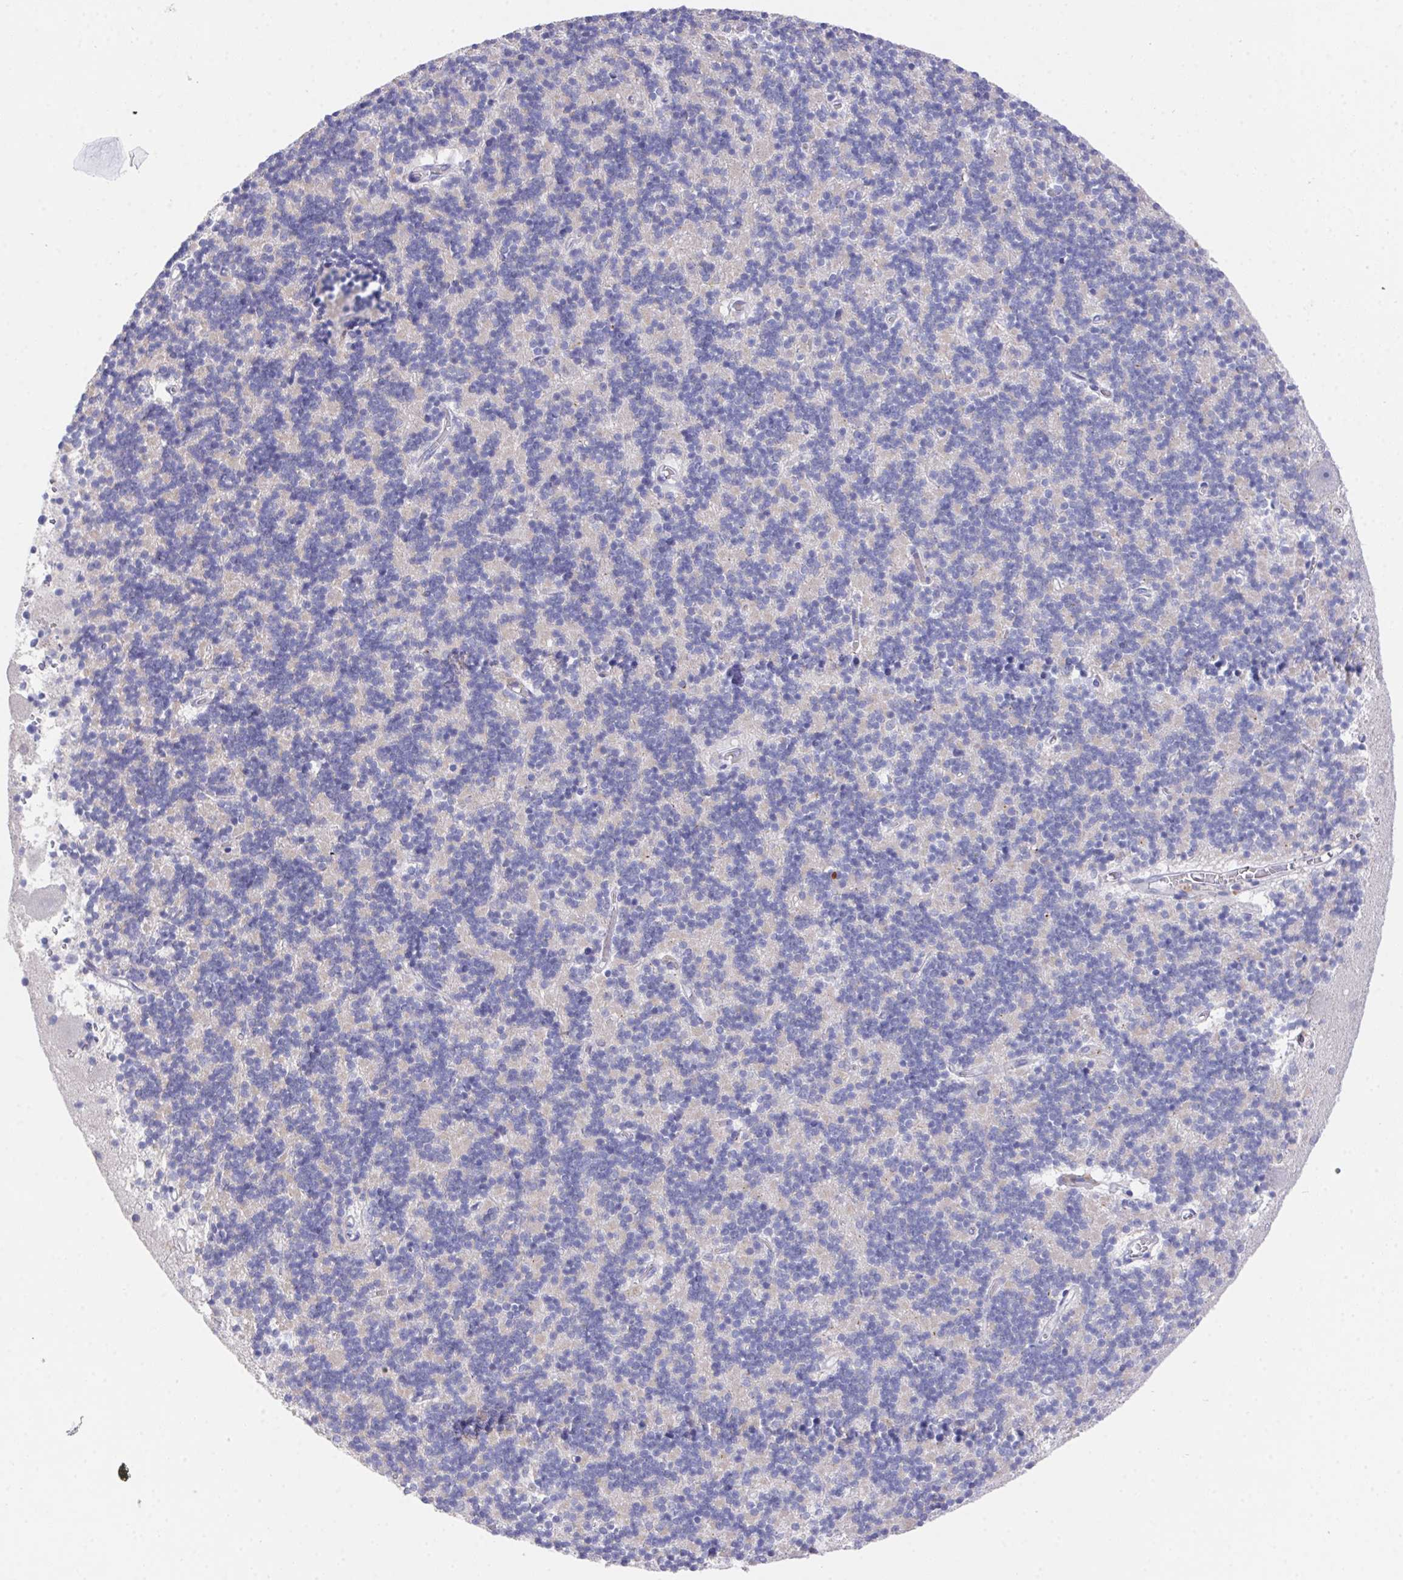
{"staining": {"intensity": "negative", "quantity": "none", "location": "none"}, "tissue": "cerebellum", "cell_type": "Cells in granular layer", "image_type": "normal", "snomed": [{"axis": "morphology", "description": "Normal tissue, NOS"}, {"axis": "topography", "description": "Cerebellum"}], "caption": "Immunohistochemistry histopathology image of unremarkable cerebellum: human cerebellum stained with DAB reveals no significant protein staining in cells in granular layer. Brightfield microscopy of immunohistochemistry (IHC) stained with DAB (3,3'-diaminobenzidine) (brown) and hematoxylin (blue), captured at high magnification.", "gene": "PRG3", "patient": {"sex": "male", "age": 54}}